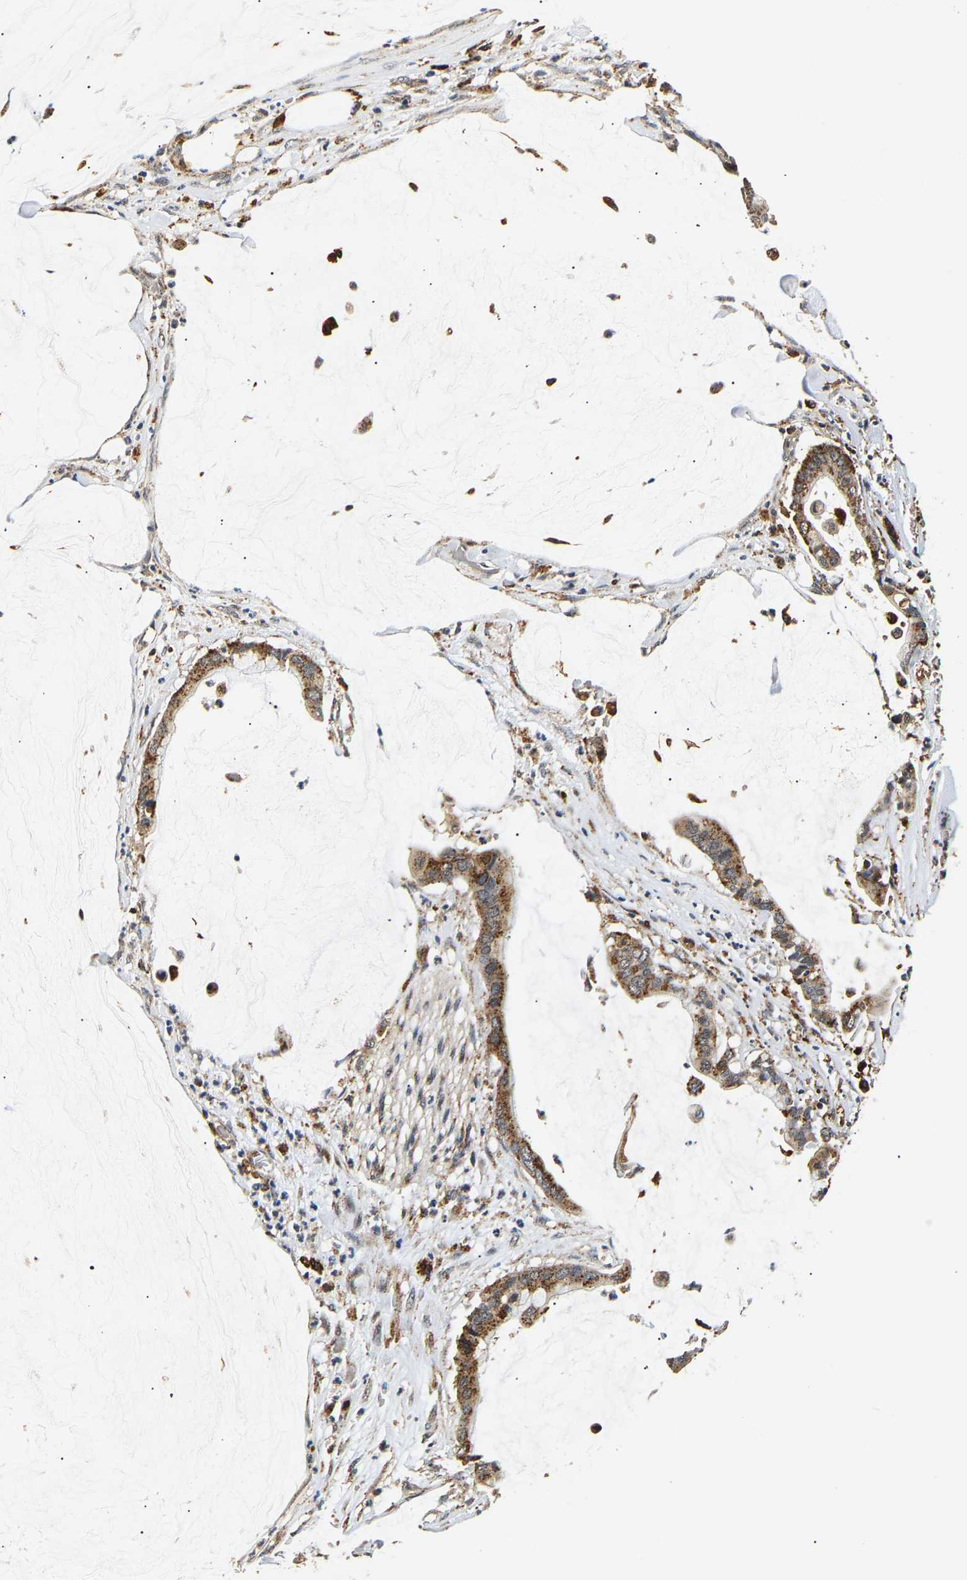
{"staining": {"intensity": "moderate", "quantity": ">75%", "location": "cytoplasmic/membranous"}, "tissue": "pancreatic cancer", "cell_type": "Tumor cells", "image_type": "cancer", "snomed": [{"axis": "morphology", "description": "Adenocarcinoma, NOS"}, {"axis": "topography", "description": "Pancreas"}], "caption": "Moderate cytoplasmic/membranous protein expression is appreciated in about >75% of tumor cells in pancreatic adenocarcinoma. The protein of interest is stained brown, and the nuclei are stained in blue (DAB IHC with brightfield microscopy, high magnification).", "gene": "SMU1", "patient": {"sex": "male", "age": 41}}